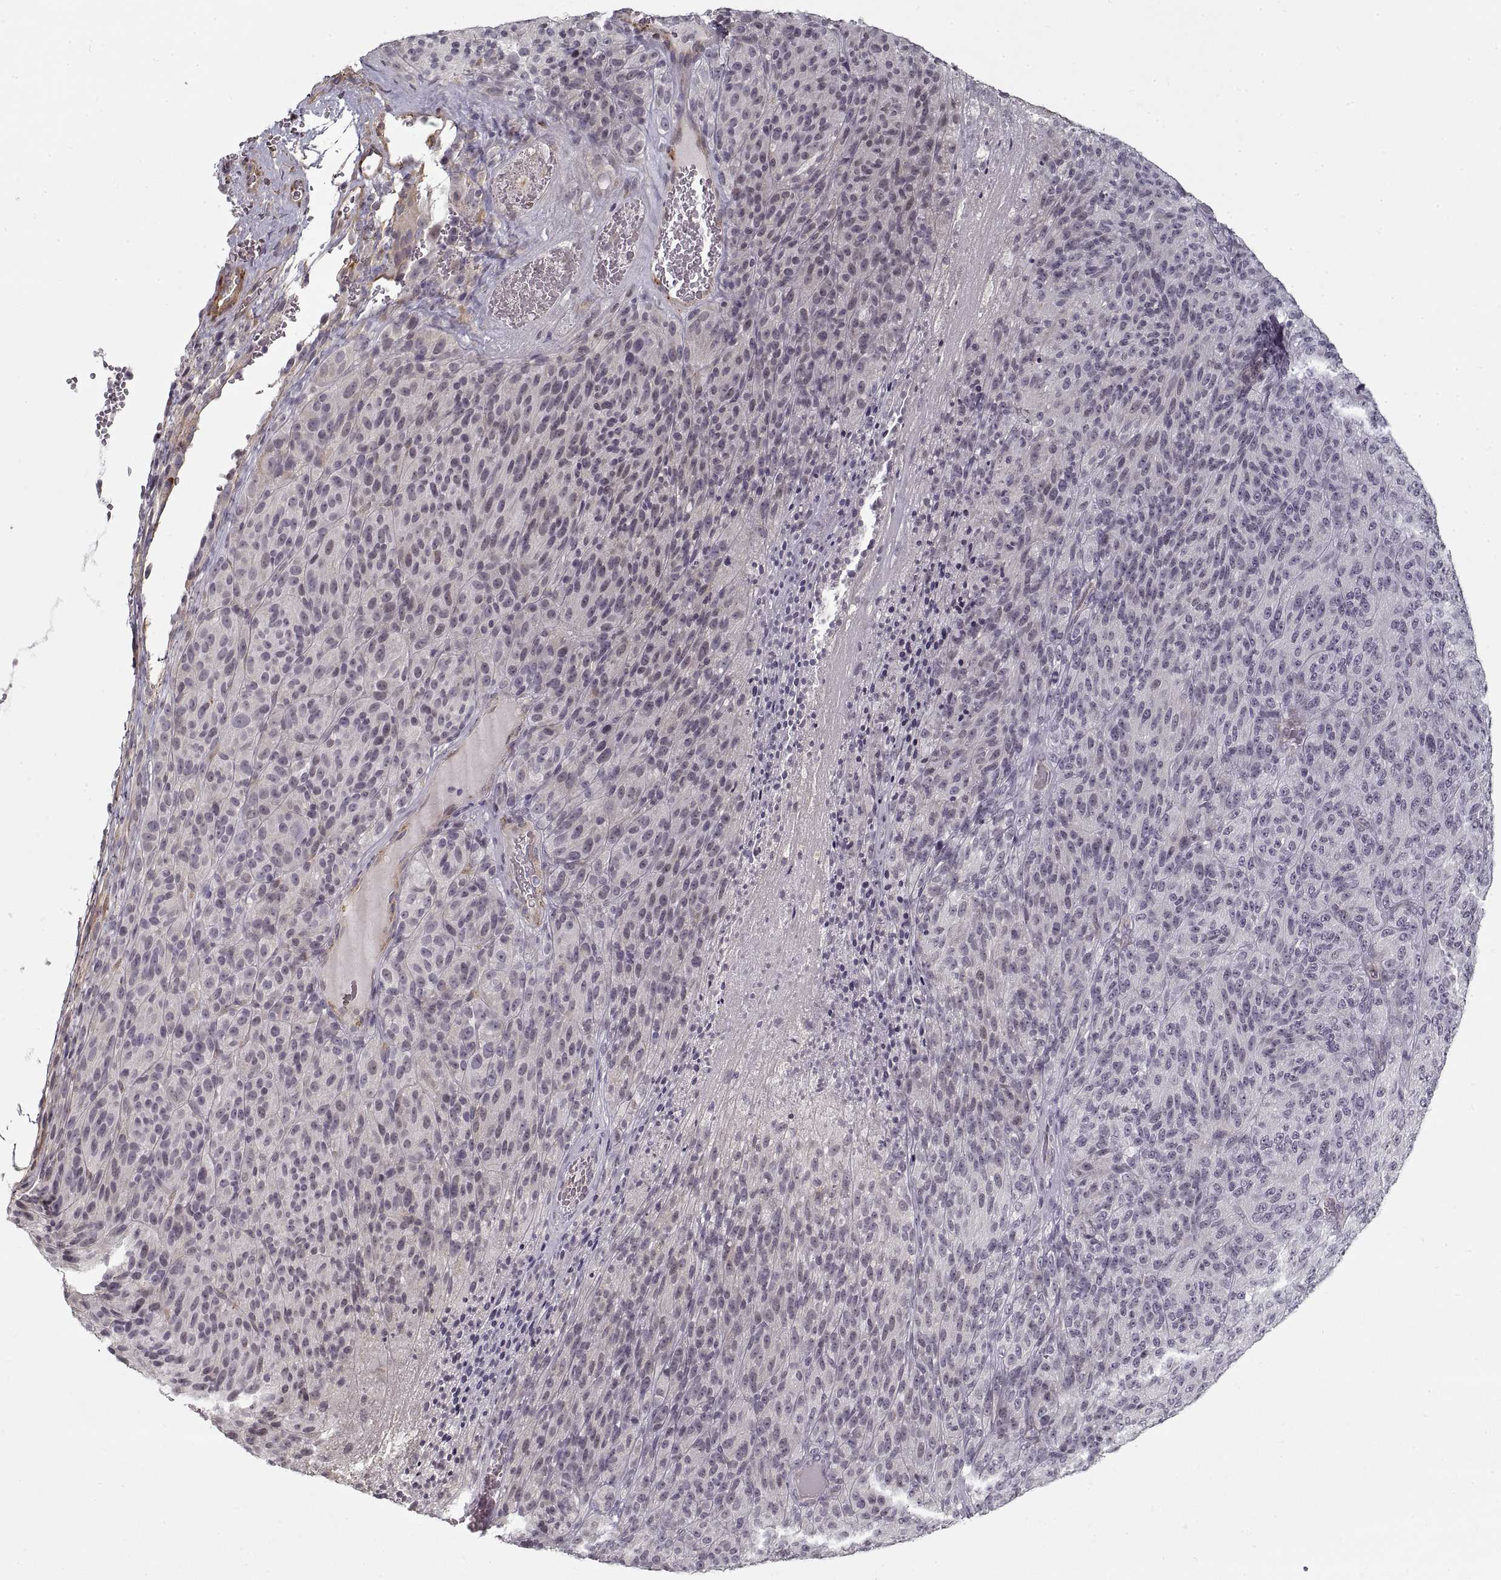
{"staining": {"intensity": "negative", "quantity": "none", "location": "none"}, "tissue": "melanoma", "cell_type": "Tumor cells", "image_type": "cancer", "snomed": [{"axis": "morphology", "description": "Malignant melanoma, Metastatic site"}, {"axis": "topography", "description": "Brain"}], "caption": "Malignant melanoma (metastatic site) was stained to show a protein in brown. There is no significant expression in tumor cells.", "gene": "LAMB2", "patient": {"sex": "female", "age": 56}}